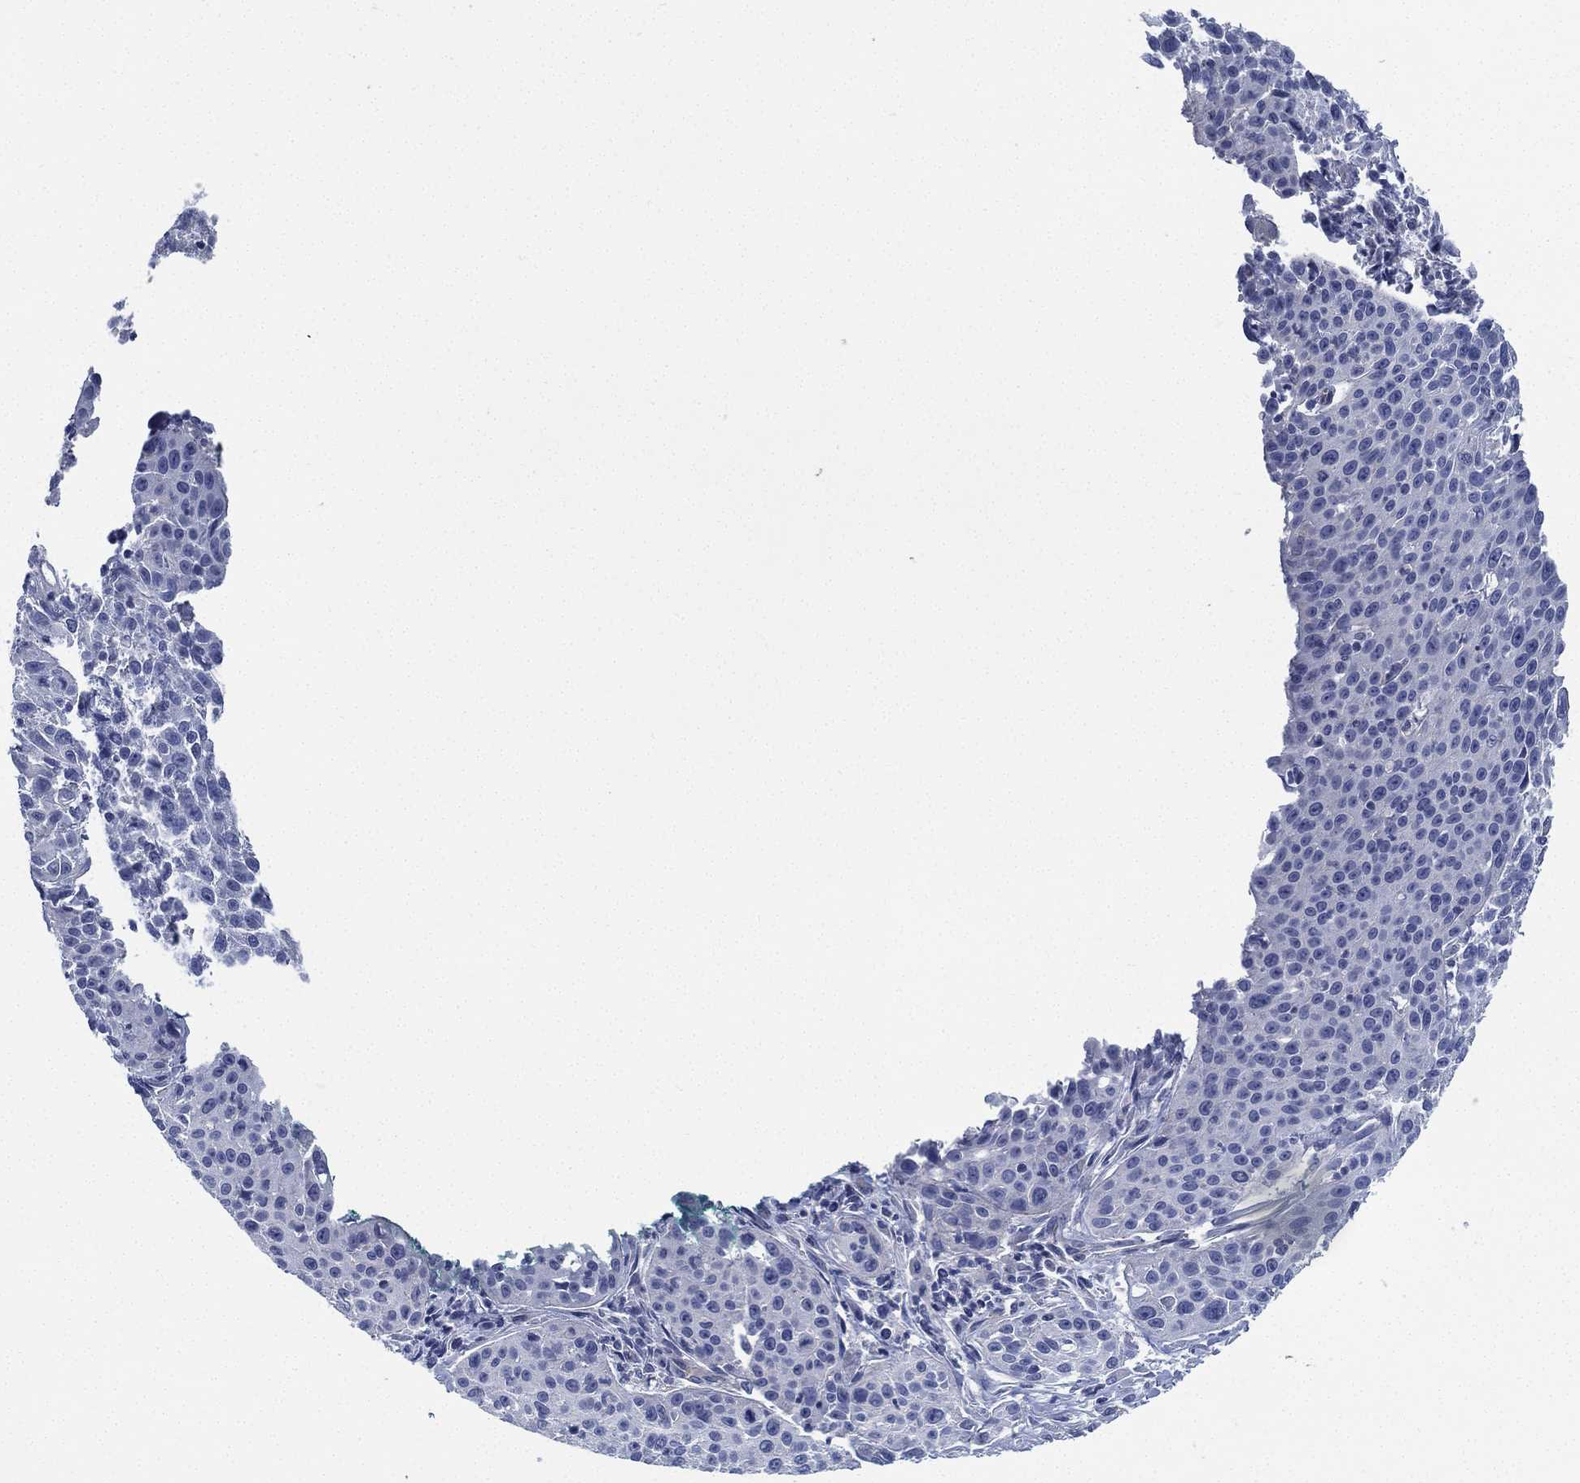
{"staining": {"intensity": "negative", "quantity": "none", "location": "none"}, "tissue": "cervical cancer", "cell_type": "Tumor cells", "image_type": "cancer", "snomed": [{"axis": "morphology", "description": "Squamous cell carcinoma, NOS"}, {"axis": "topography", "description": "Cervix"}], "caption": "Immunohistochemistry of cervical cancer displays no positivity in tumor cells.", "gene": "CCDC70", "patient": {"sex": "female", "age": 26}}